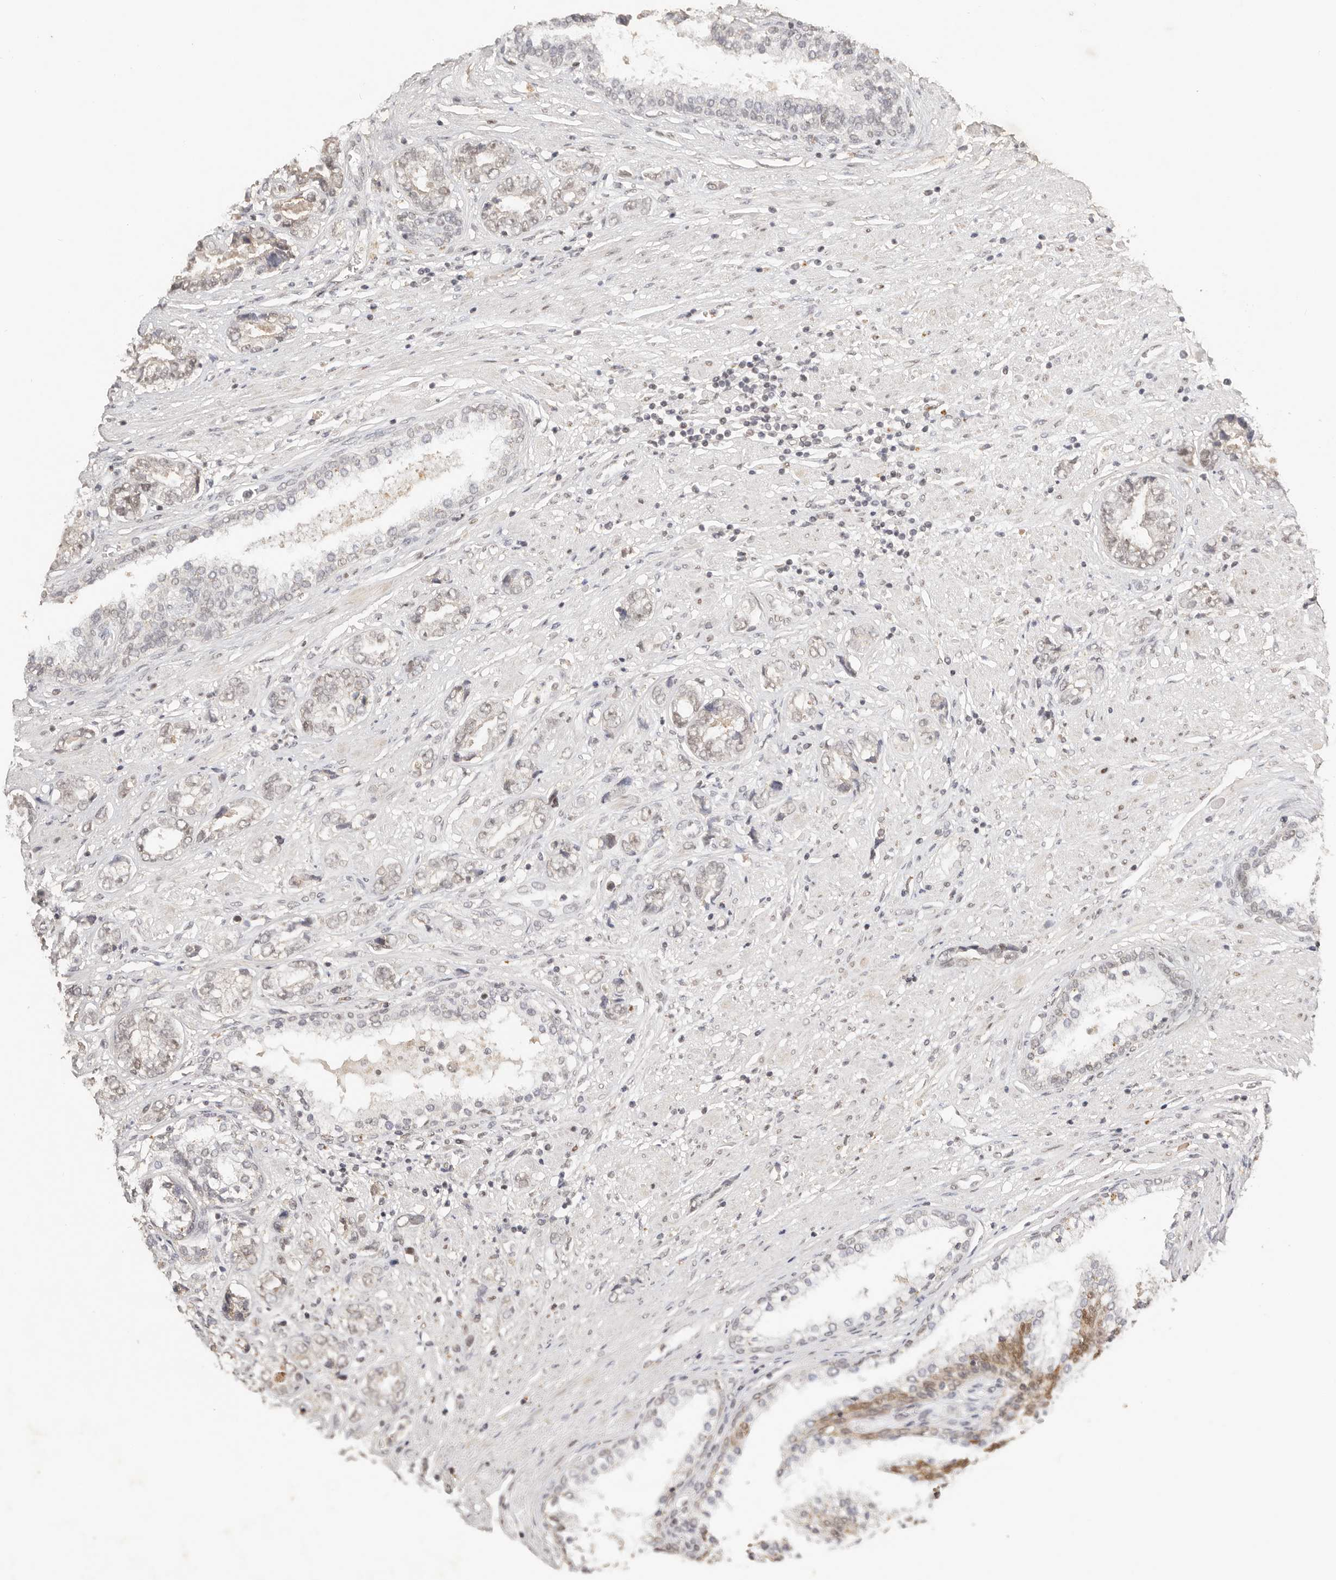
{"staining": {"intensity": "weak", "quantity": "<25%", "location": "cytoplasmic/membranous"}, "tissue": "prostate cancer", "cell_type": "Tumor cells", "image_type": "cancer", "snomed": [{"axis": "morphology", "description": "Adenocarcinoma, High grade"}, {"axis": "topography", "description": "Prostate"}], "caption": "This photomicrograph is of prostate cancer stained with IHC to label a protein in brown with the nuclei are counter-stained blue. There is no staining in tumor cells.", "gene": "SEC14L1", "patient": {"sex": "male", "age": 61}}